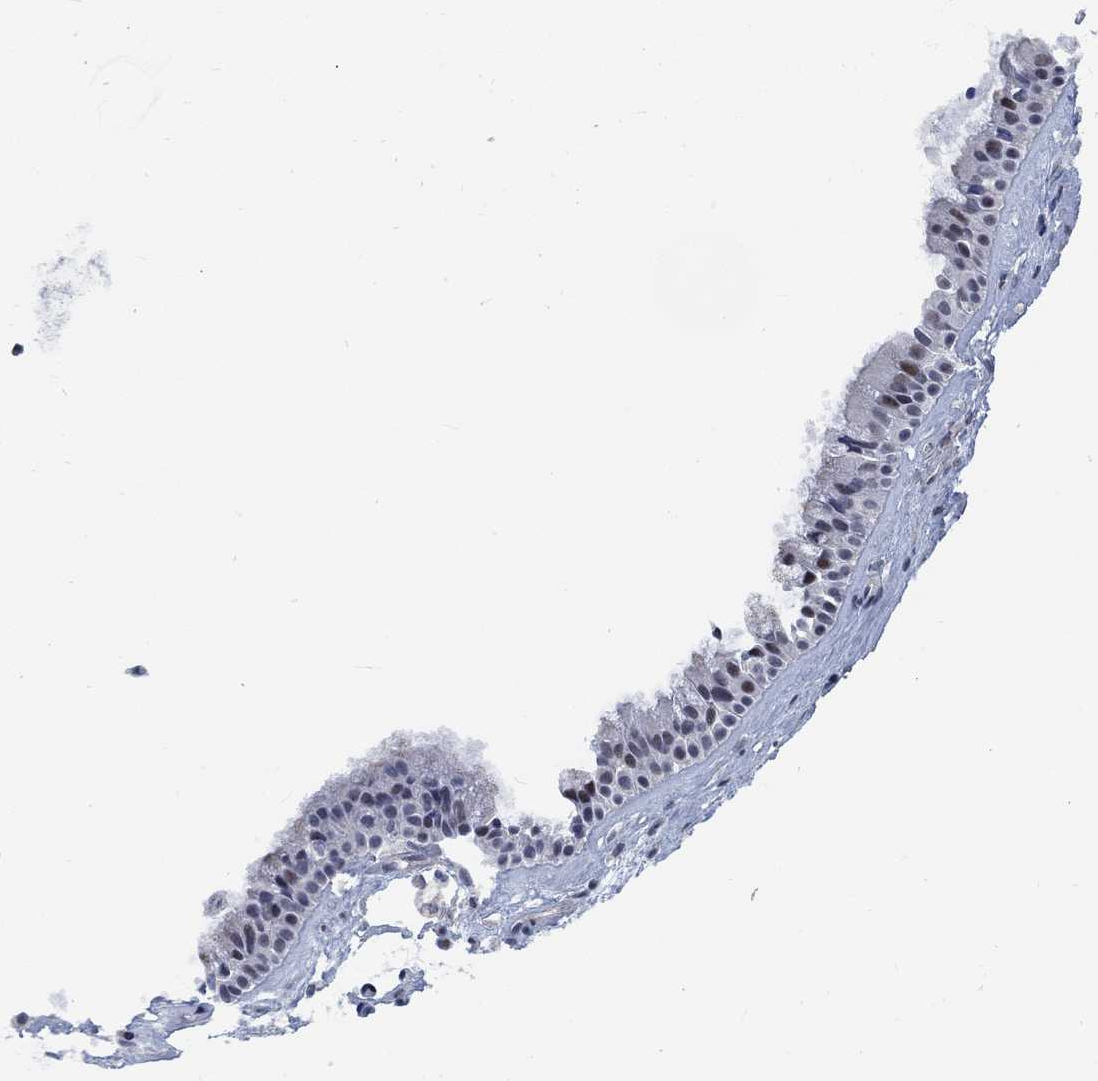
{"staining": {"intensity": "weak", "quantity": "<25%", "location": "nuclear"}, "tissue": "nasopharynx", "cell_type": "Respiratory epithelial cells", "image_type": "normal", "snomed": [{"axis": "morphology", "description": "Normal tissue, NOS"}, {"axis": "topography", "description": "Nasopharynx"}], "caption": "Respiratory epithelial cells show no significant positivity in unremarkable nasopharynx. The staining was performed using DAB (3,3'-diaminobenzidine) to visualize the protein expression in brown, while the nuclei were stained in blue with hematoxylin (Magnification: 20x).", "gene": "KCNH8", "patient": {"sex": "female", "age": 47}}